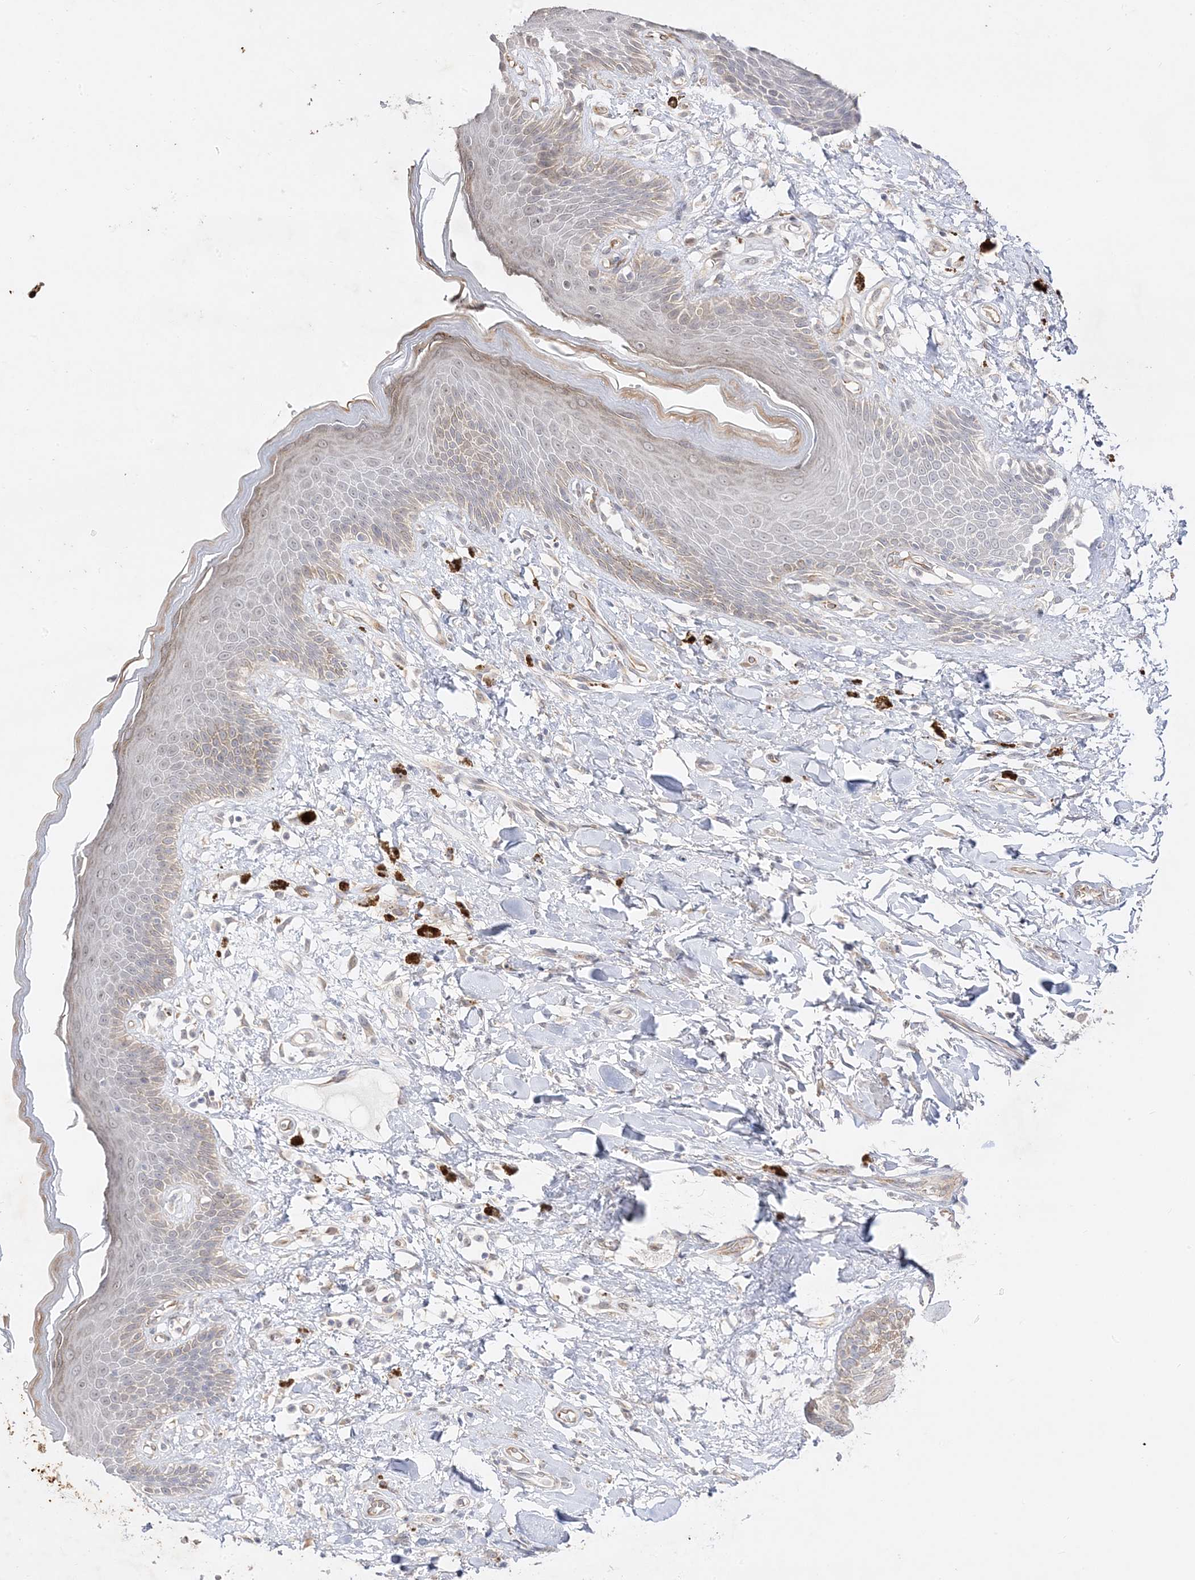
{"staining": {"intensity": "moderate", "quantity": "<25%", "location": "cytoplasmic/membranous"}, "tissue": "skin", "cell_type": "Epidermal cells", "image_type": "normal", "snomed": [{"axis": "morphology", "description": "Normal tissue, NOS"}, {"axis": "topography", "description": "Anal"}], "caption": "Immunohistochemistry micrograph of unremarkable skin: skin stained using immunohistochemistry (IHC) displays low levels of moderate protein expression localized specifically in the cytoplasmic/membranous of epidermal cells, appearing as a cytoplasmic/membranous brown color.", "gene": "C2CD2", "patient": {"sex": "female", "age": 78}}